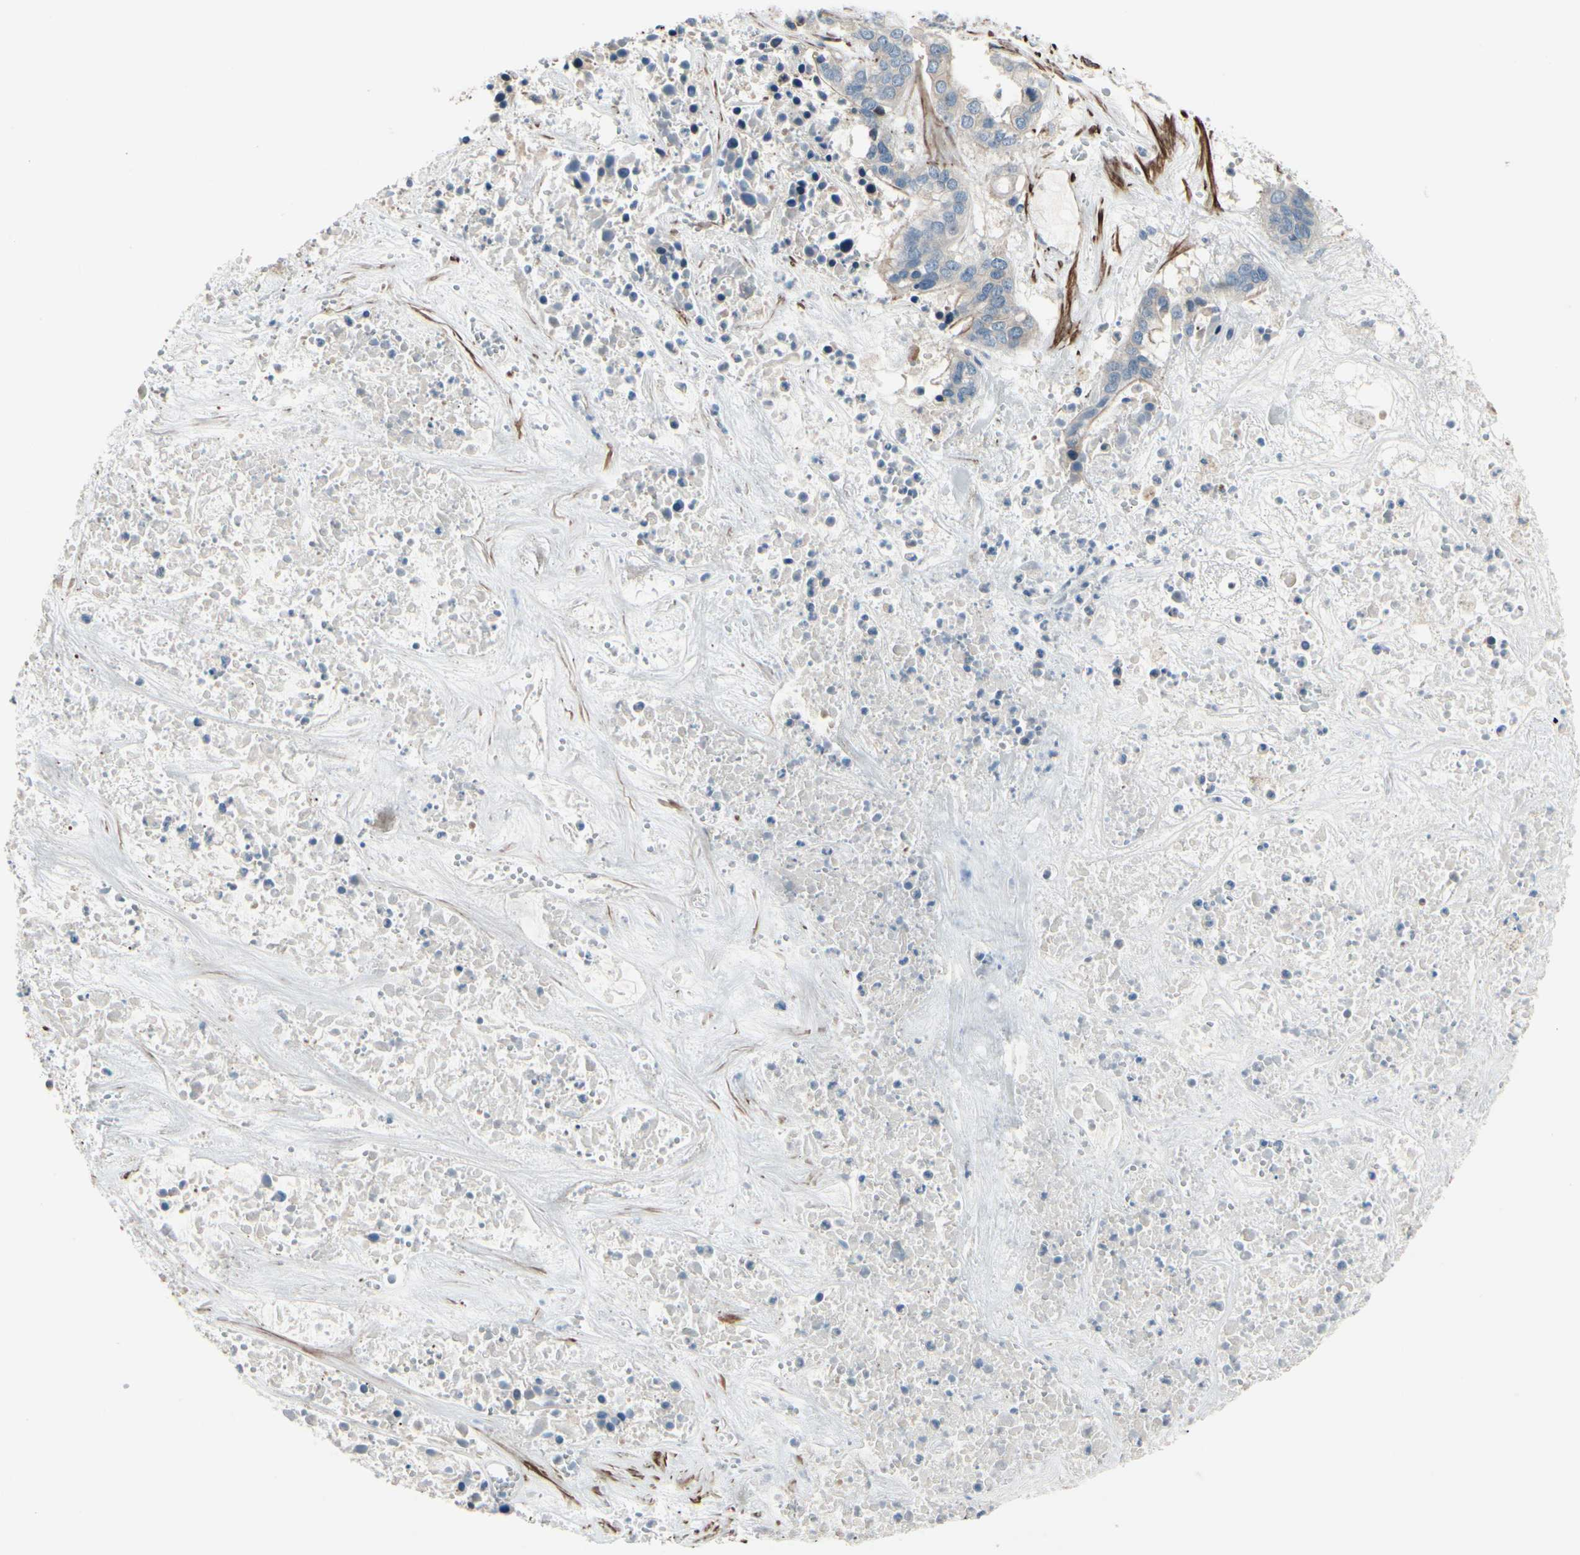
{"staining": {"intensity": "weak", "quantity": "25%-75%", "location": "cytoplasmic/membranous"}, "tissue": "liver cancer", "cell_type": "Tumor cells", "image_type": "cancer", "snomed": [{"axis": "morphology", "description": "Cholangiocarcinoma"}, {"axis": "topography", "description": "Liver"}], "caption": "Brown immunohistochemical staining in liver cancer (cholangiocarcinoma) displays weak cytoplasmic/membranous expression in approximately 25%-75% of tumor cells.", "gene": "TPM1", "patient": {"sex": "female", "age": 65}}